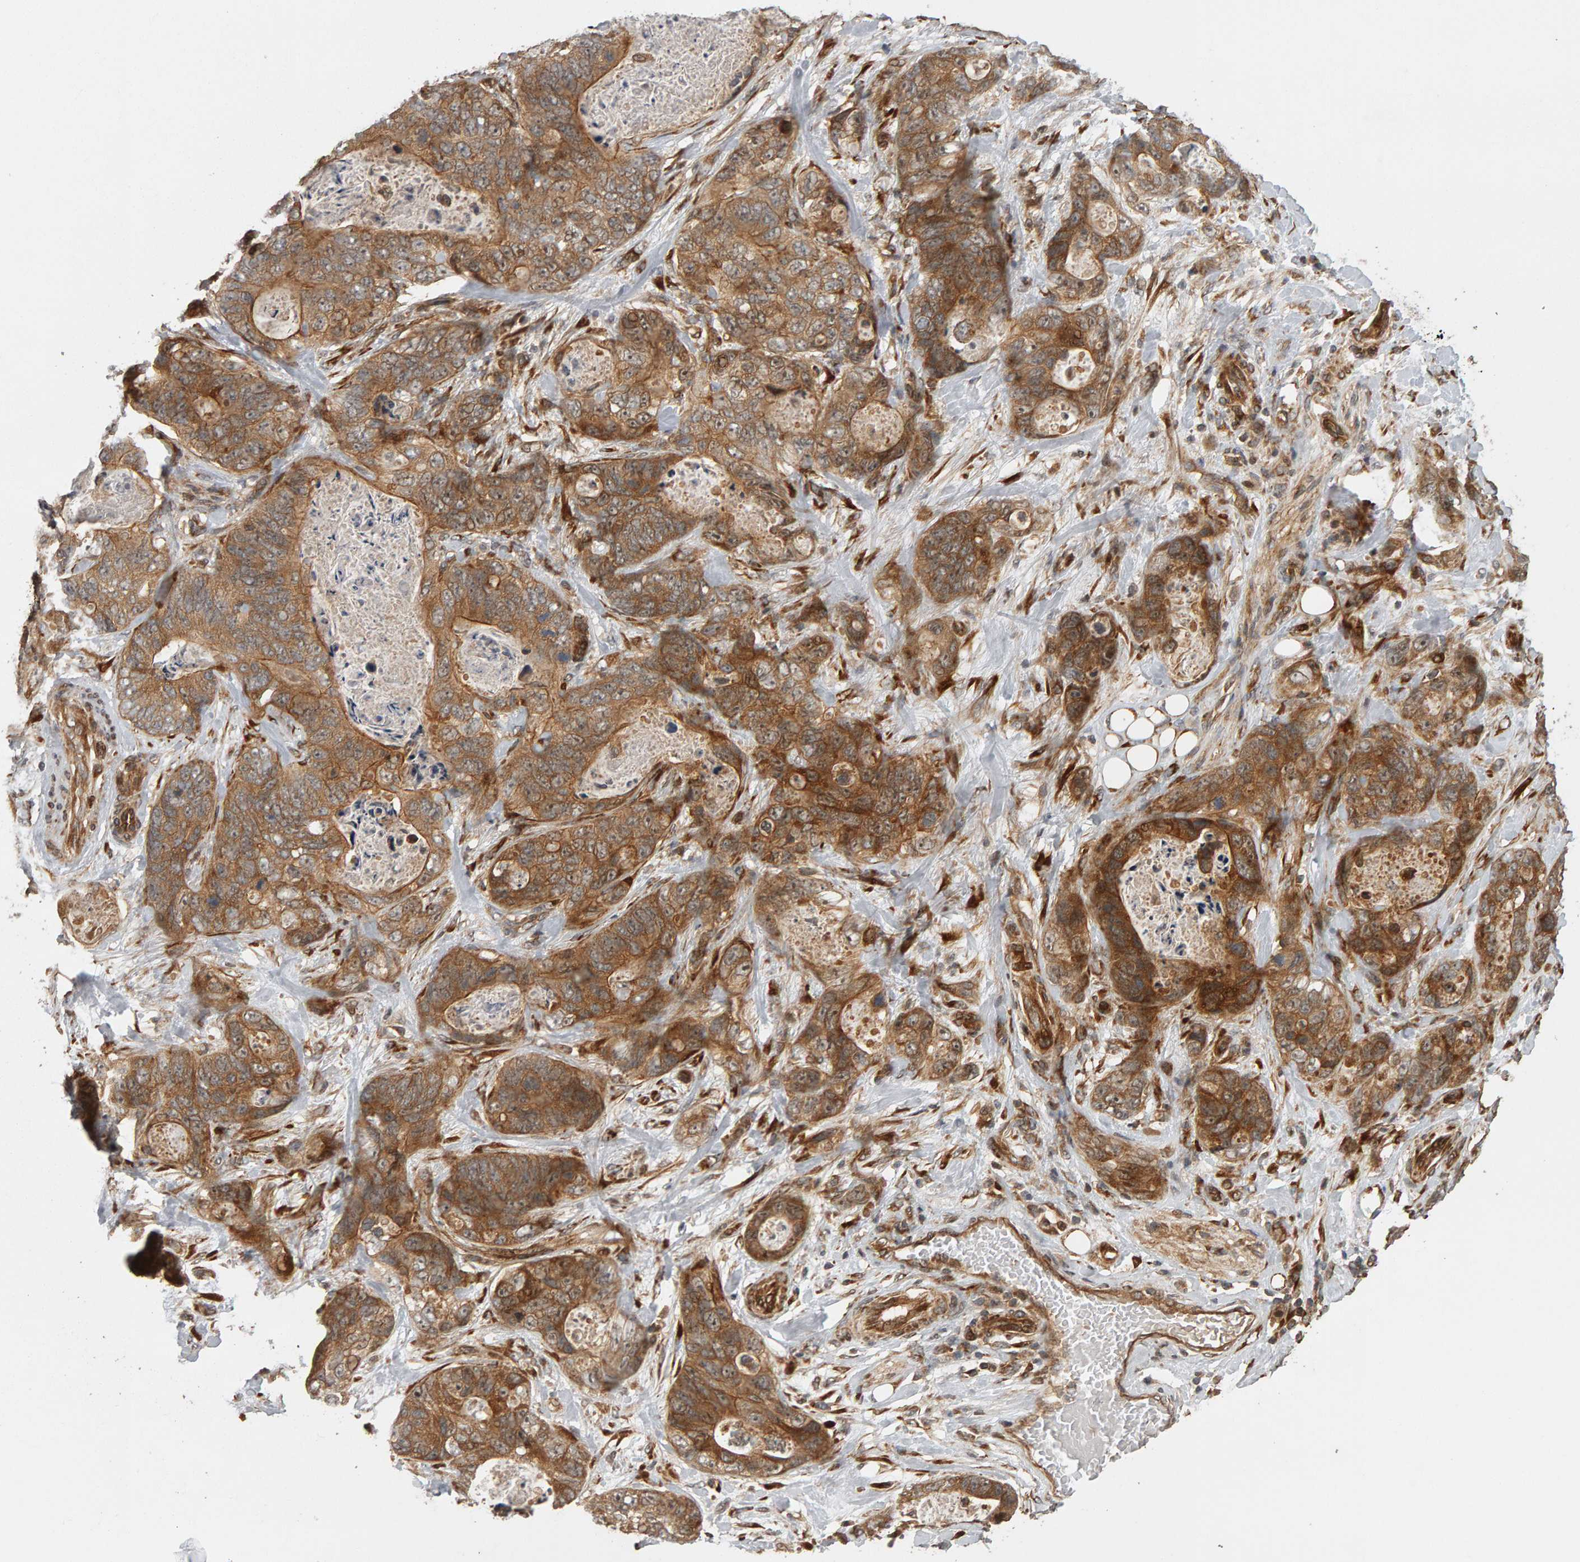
{"staining": {"intensity": "moderate", "quantity": ">75%", "location": "cytoplasmic/membranous"}, "tissue": "stomach cancer", "cell_type": "Tumor cells", "image_type": "cancer", "snomed": [{"axis": "morphology", "description": "Normal tissue, NOS"}, {"axis": "morphology", "description": "Adenocarcinoma, NOS"}, {"axis": "topography", "description": "Stomach"}], "caption": "Immunohistochemistry (DAB (3,3'-diaminobenzidine)) staining of human stomach cancer shows moderate cytoplasmic/membranous protein staining in about >75% of tumor cells. (Stains: DAB in brown, nuclei in blue, Microscopy: brightfield microscopy at high magnification).", "gene": "ZFAND1", "patient": {"sex": "female", "age": 89}}